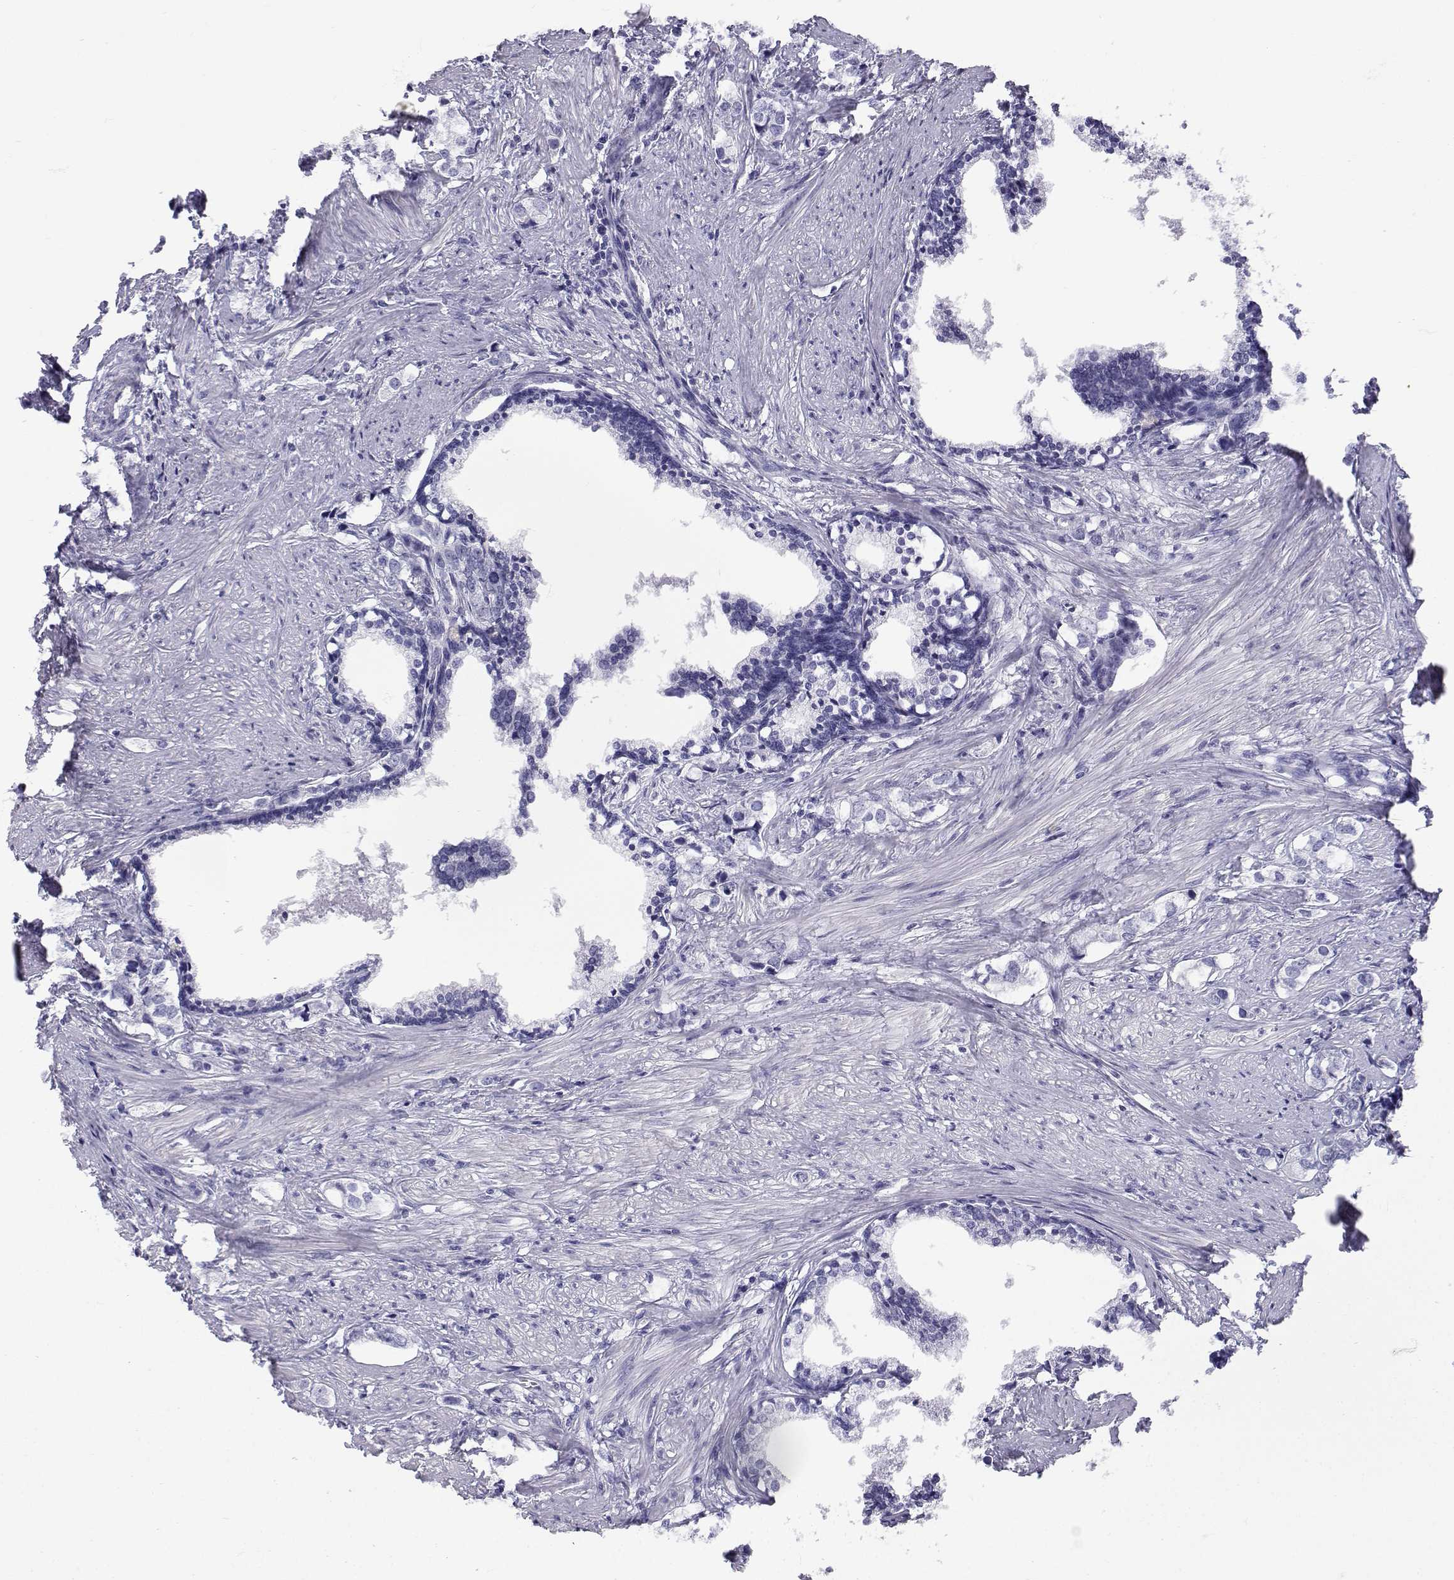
{"staining": {"intensity": "negative", "quantity": "none", "location": "none"}, "tissue": "prostate cancer", "cell_type": "Tumor cells", "image_type": "cancer", "snomed": [{"axis": "morphology", "description": "Adenocarcinoma, NOS"}, {"axis": "topography", "description": "Prostate and seminal vesicle, NOS"}], "caption": "Tumor cells show no significant positivity in adenocarcinoma (prostate).", "gene": "SLC6A3", "patient": {"sex": "male", "age": 63}}